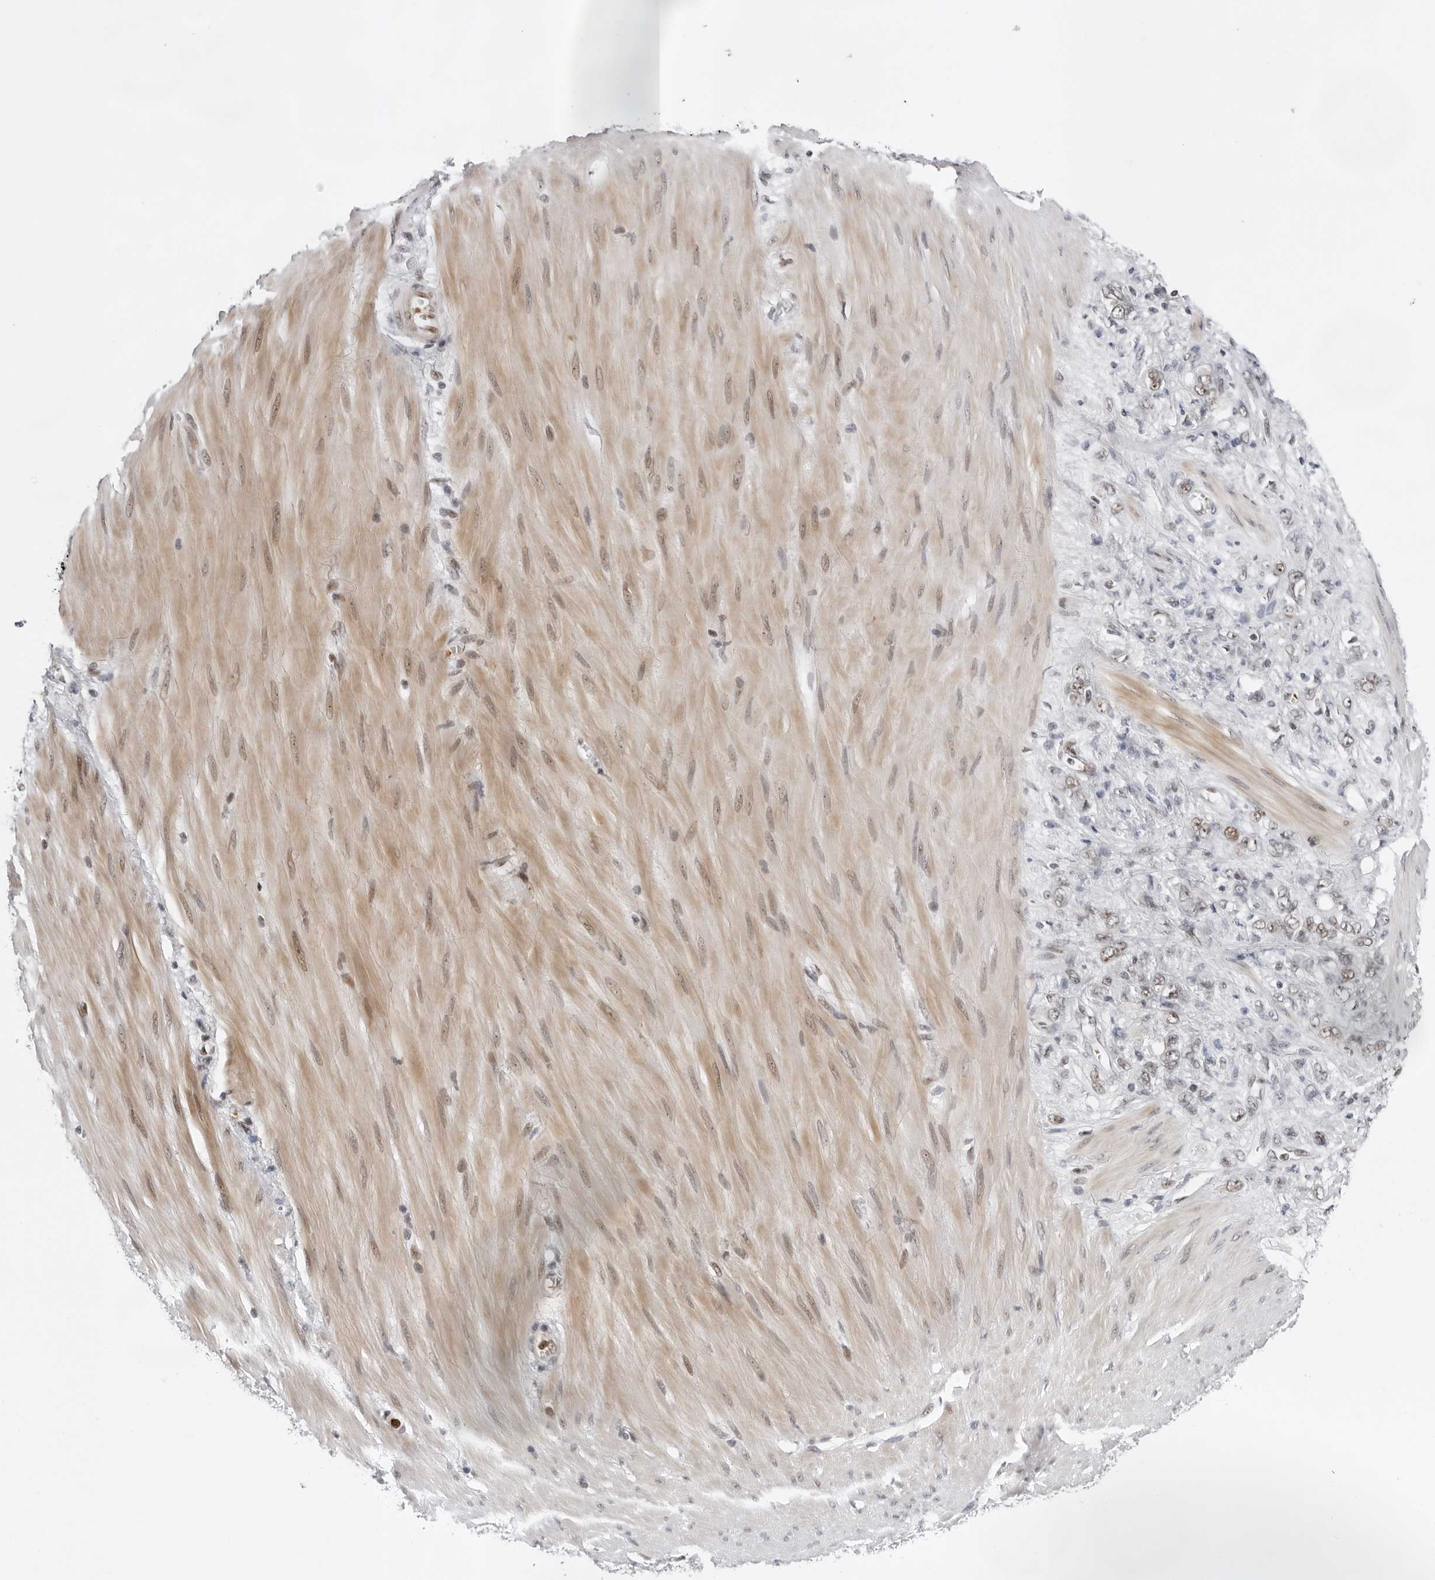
{"staining": {"intensity": "weak", "quantity": ">75%", "location": "nuclear"}, "tissue": "stomach cancer", "cell_type": "Tumor cells", "image_type": "cancer", "snomed": [{"axis": "morphology", "description": "Adenocarcinoma, NOS"}, {"axis": "topography", "description": "Stomach"}], "caption": "IHC of human stomach cancer (adenocarcinoma) shows low levels of weak nuclear expression in approximately >75% of tumor cells. Immunohistochemistry stains the protein of interest in brown and the nuclei are stained blue.", "gene": "USP1", "patient": {"sex": "female", "age": 76}}